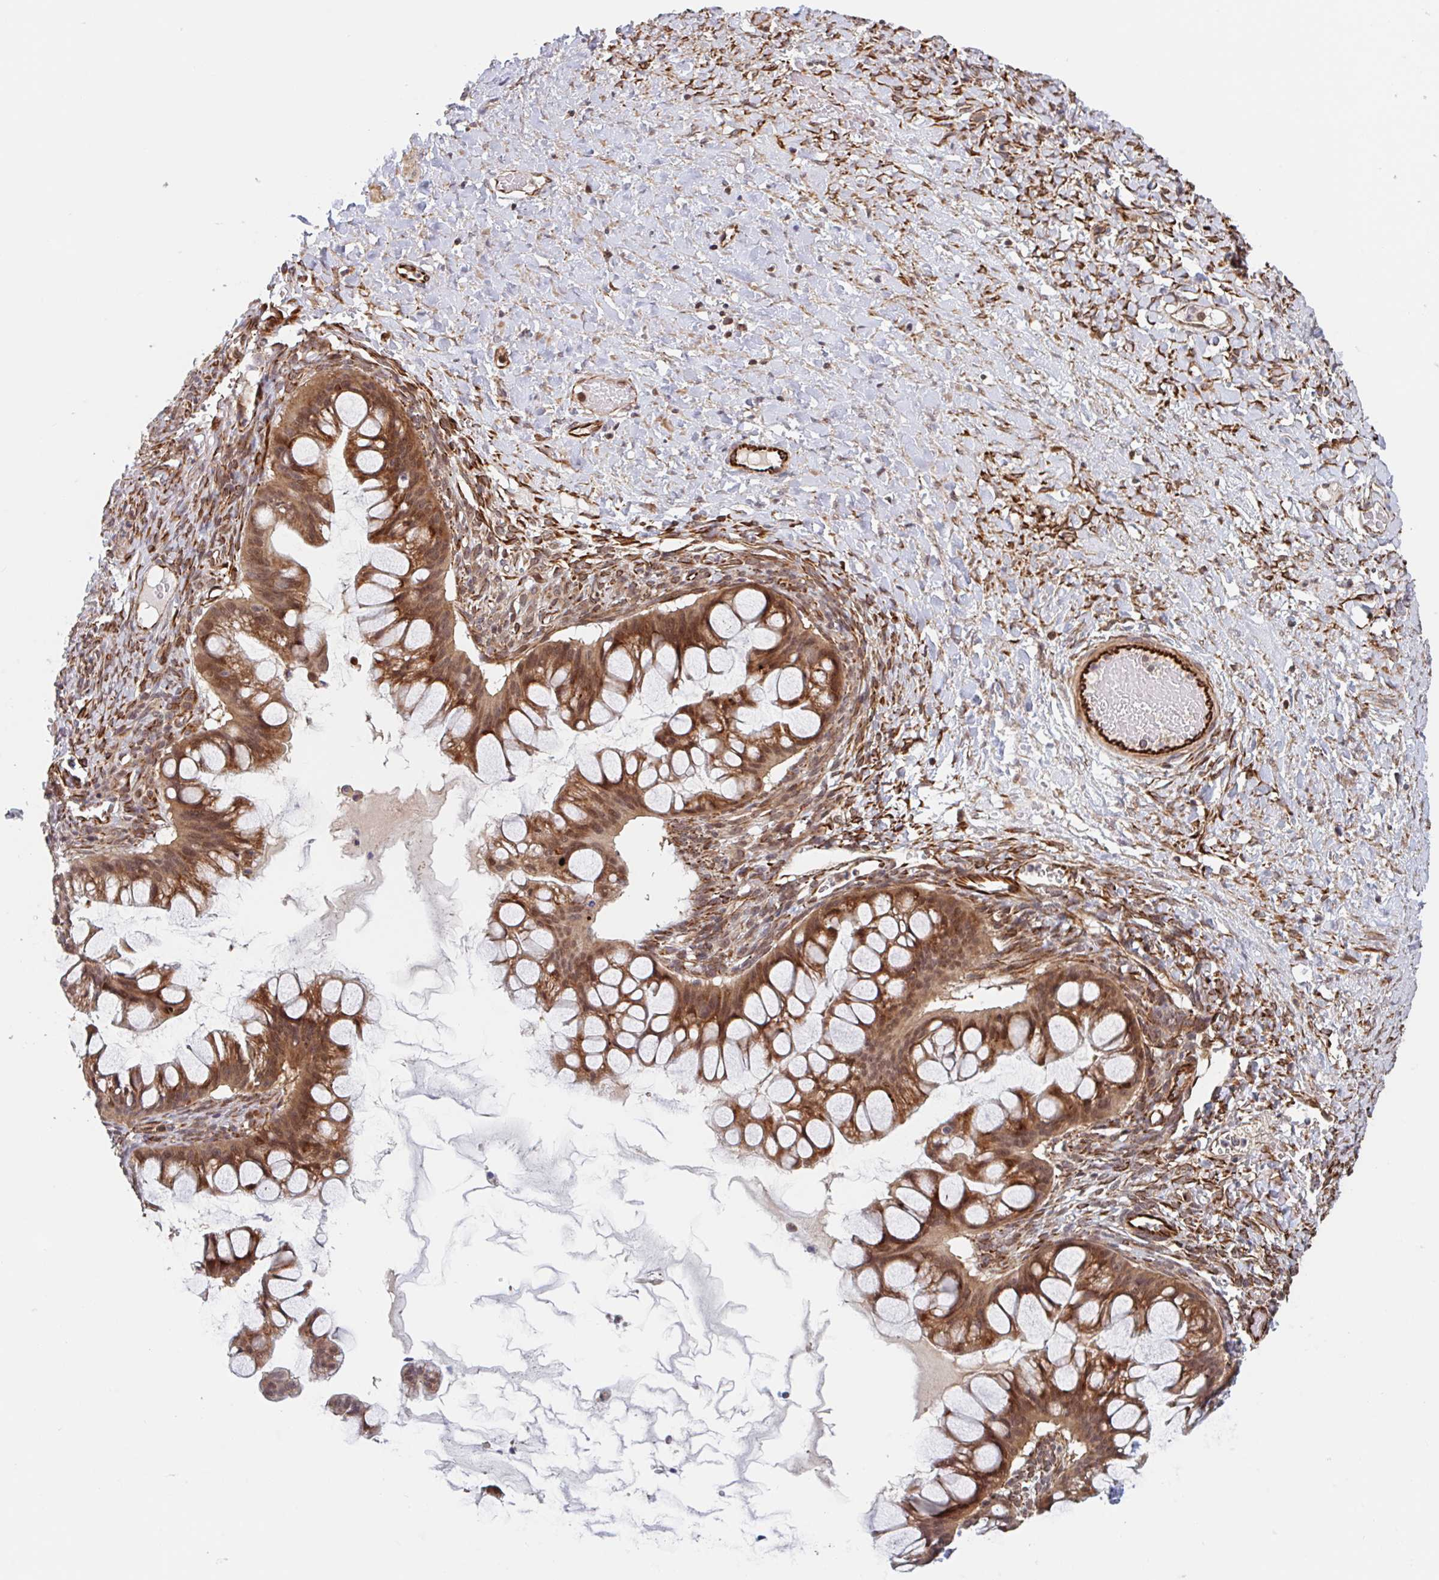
{"staining": {"intensity": "moderate", "quantity": ">75%", "location": "cytoplasmic/membranous,nuclear"}, "tissue": "ovarian cancer", "cell_type": "Tumor cells", "image_type": "cancer", "snomed": [{"axis": "morphology", "description": "Cystadenocarcinoma, mucinous, NOS"}, {"axis": "topography", "description": "Ovary"}], "caption": "Moderate cytoplasmic/membranous and nuclear staining is identified in about >75% of tumor cells in ovarian mucinous cystadenocarcinoma.", "gene": "NUB1", "patient": {"sex": "female", "age": 73}}